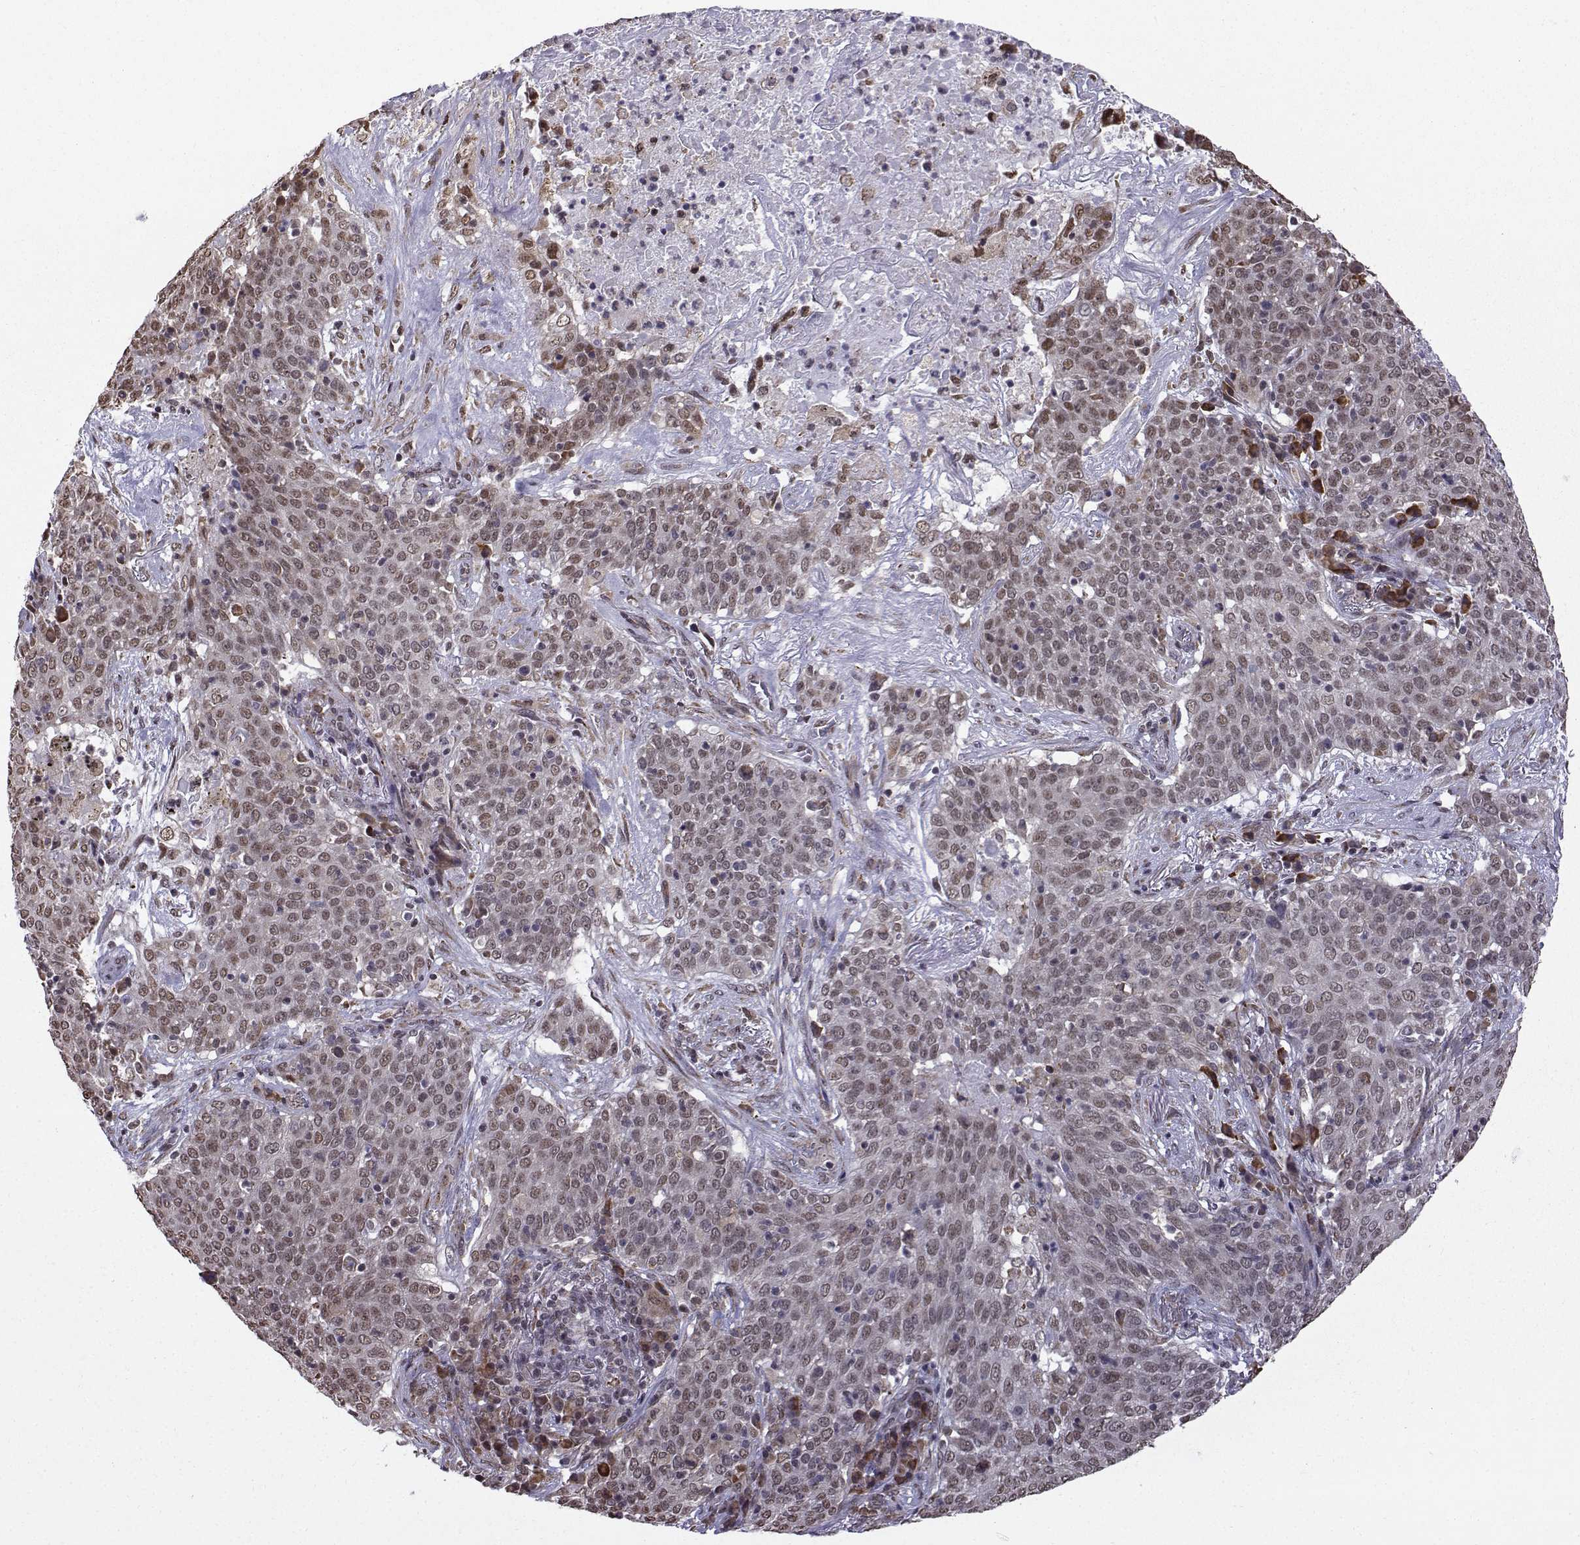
{"staining": {"intensity": "weak", "quantity": "<25%", "location": "nuclear"}, "tissue": "lung cancer", "cell_type": "Tumor cells", "image_type": "cancer", "snomed": [{"axis": "morphology", "description": "Squamous cell carcinoma, NOS"}, {"axis": "topography", "description": "Lung"}], "caption": "DAB (3,3'-diaminobenzidine) immunohistochemical staining of human lung cancer (squamous cell carcinoma) shows no significant expression in tumor cells.", "gene": "EZH1", "patient": {"sex": "male", "age": 82}}